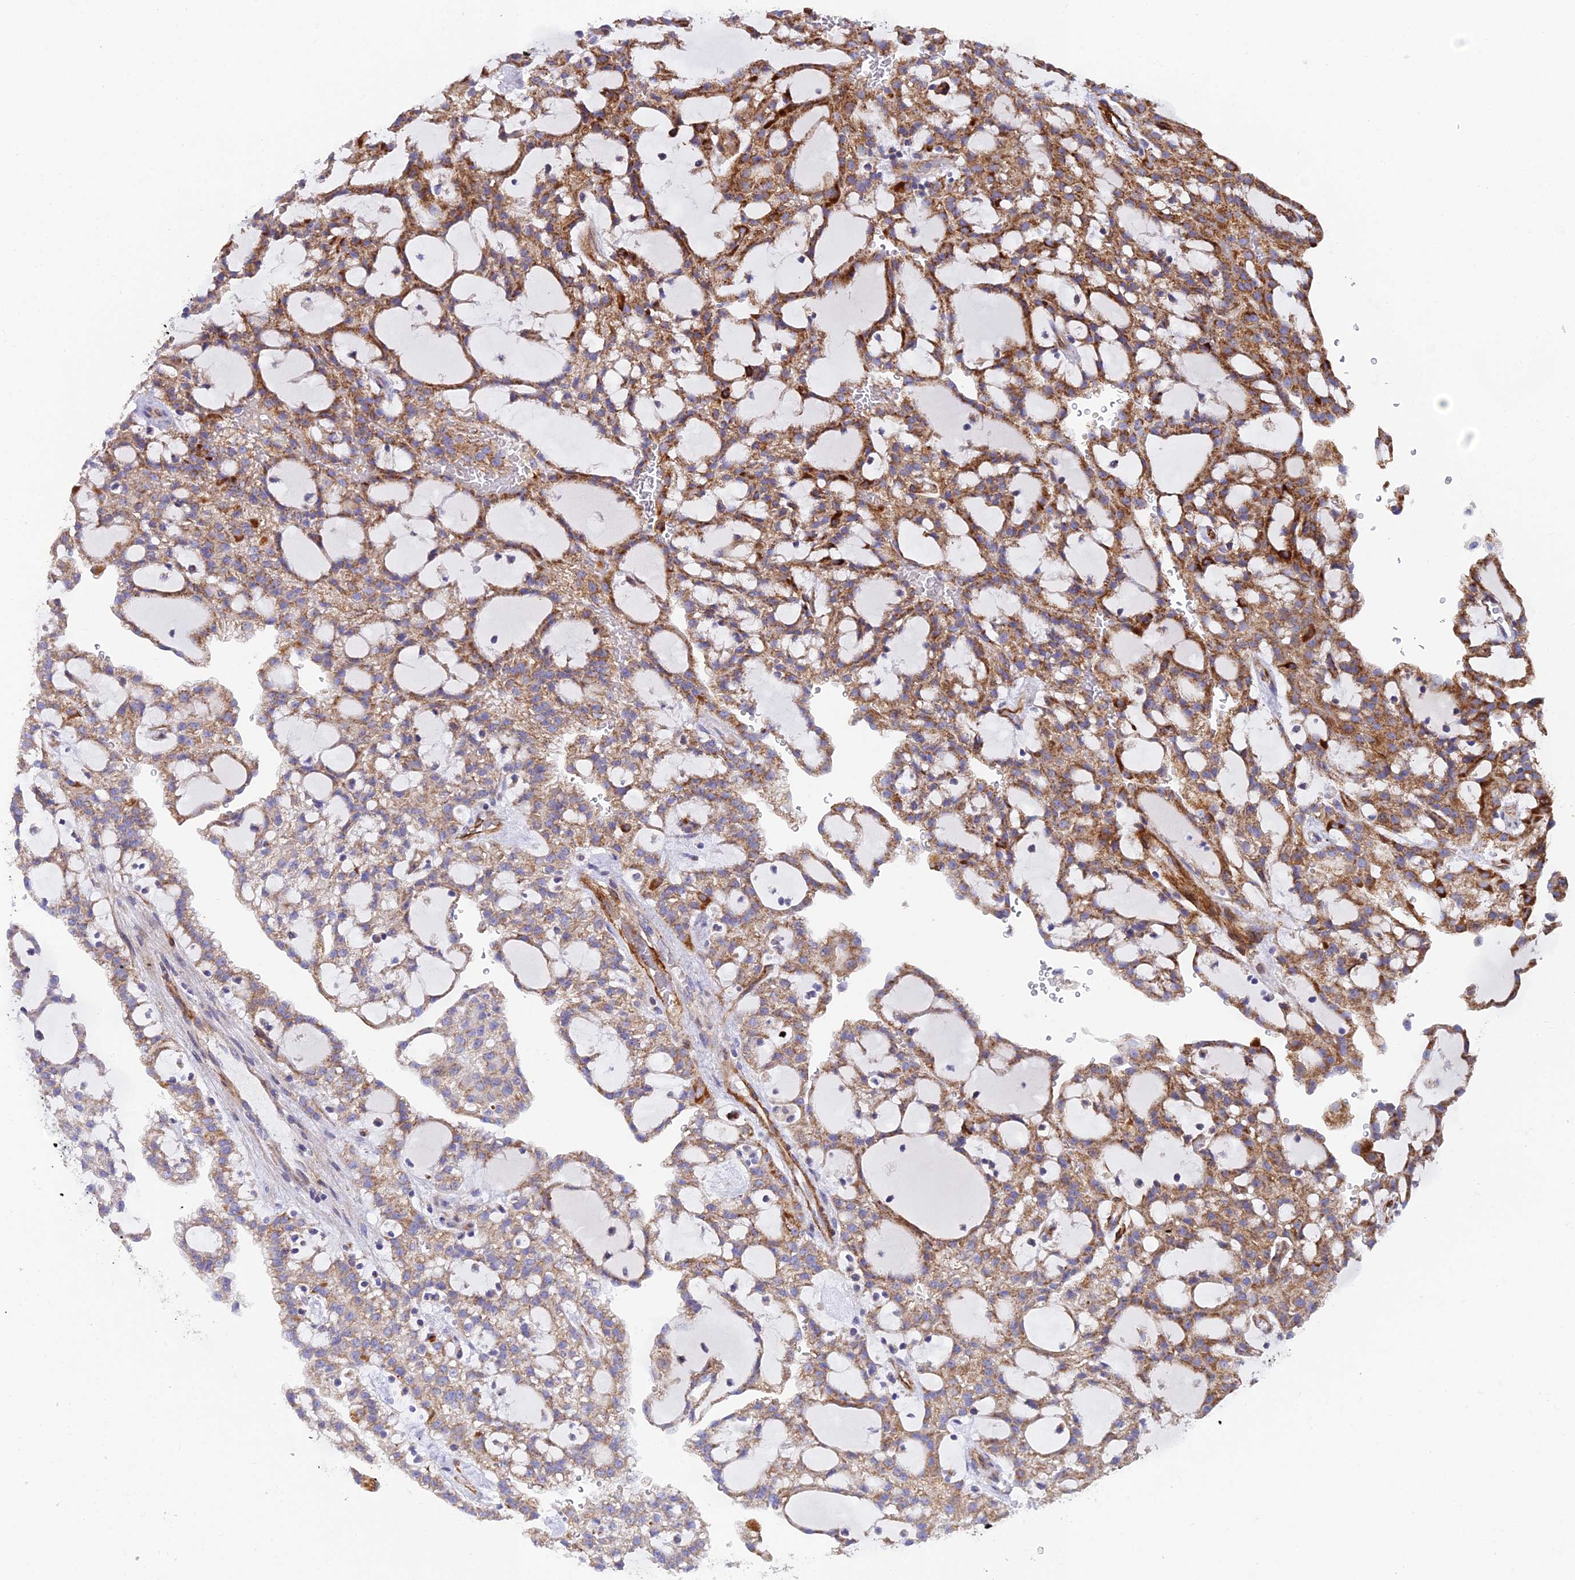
{"staining": {"intensity": "moderate", "quantity": ">75%", "location": "cytoplasmic/membranous"}, "tissue": "renal cancer", "cell_type": "Tumor cells", "image_type": "cancer", "snomed": [{"axis": "morphology", "description": "Adenocarcinoma, NOS"}, {"axis": "topography", "description": "Kidney"}], "caption": "Immunohistochemistry staining of renal cancer, which reveals medium levels of moderate cytoplasmic/membranous expression in approximately >75% of tumor cells indicating moderate cytoplasmic/membranous protein staining. The staining was performed using DAB (brown) for protein detection and nuclei were counterstained in hematoxylin (blue).", "gene": "CSPG4", "patient": {"sex": "male", "age": 63}}